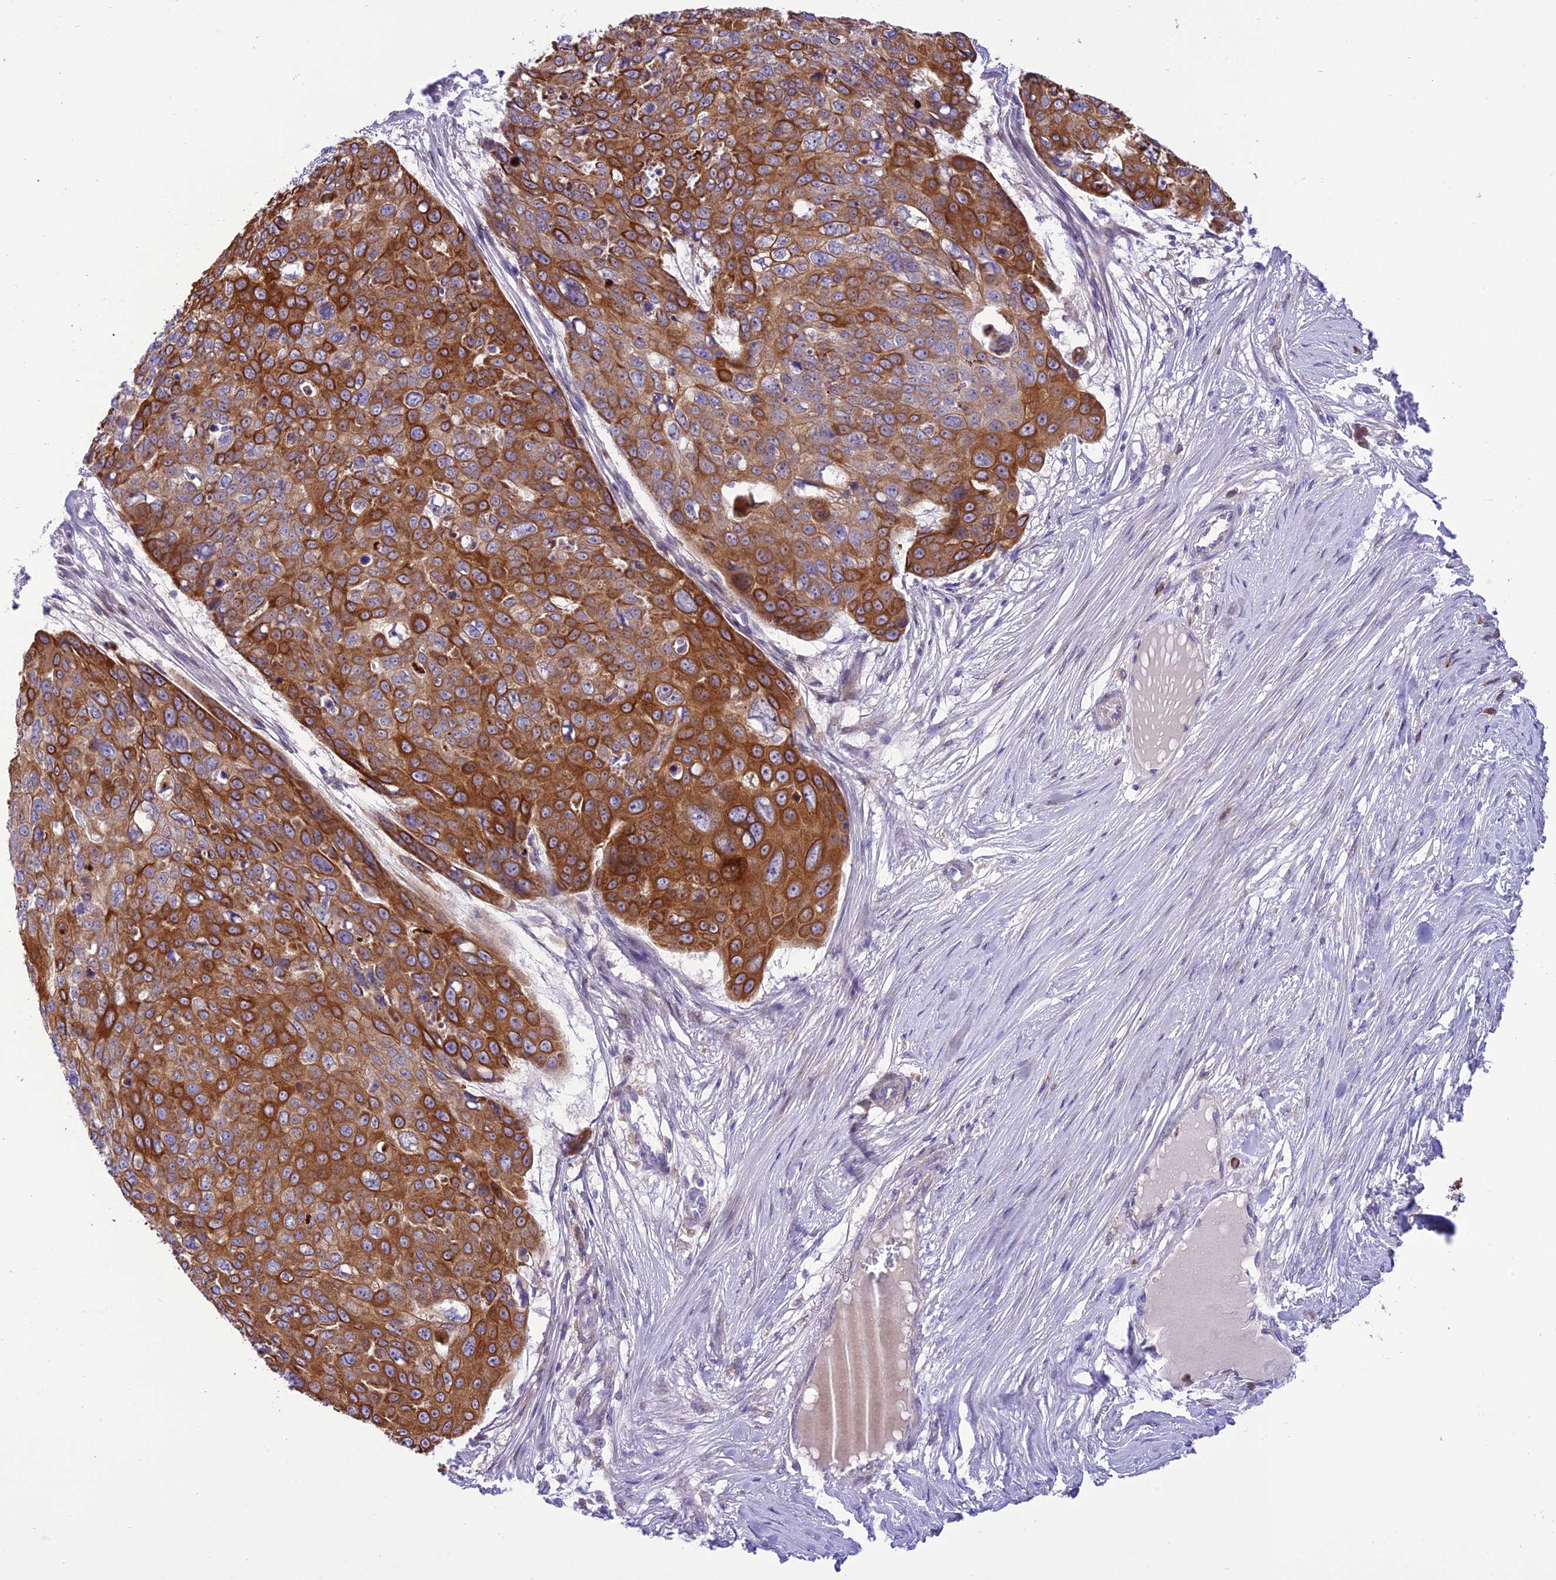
{"staining": {"intensity": "strong", "quantity": ">75%", "location": "cytoplasmic/membranous"}, "tissue": "skin cancer", "cell_type": "Tumor cells", "image_type": "cancer", "snomed": [{"axis": "morphology", "description": "Squamous cell carcinoma, NOS"}, {"axis": "topography", "description": "Skin"}], "caption": "IHC image of neoplastic tissue: skin cancer (squamous cell carcinoma) stained using immunohistochemistry reveals high levels of strong protein expression localized specifically in the cytoplasmic/membranous of tumor cells, appearing as a cytoplasmic/membranous brown color.", "gene": "JMY", "patient": {"sex": "male", "age": 71}}